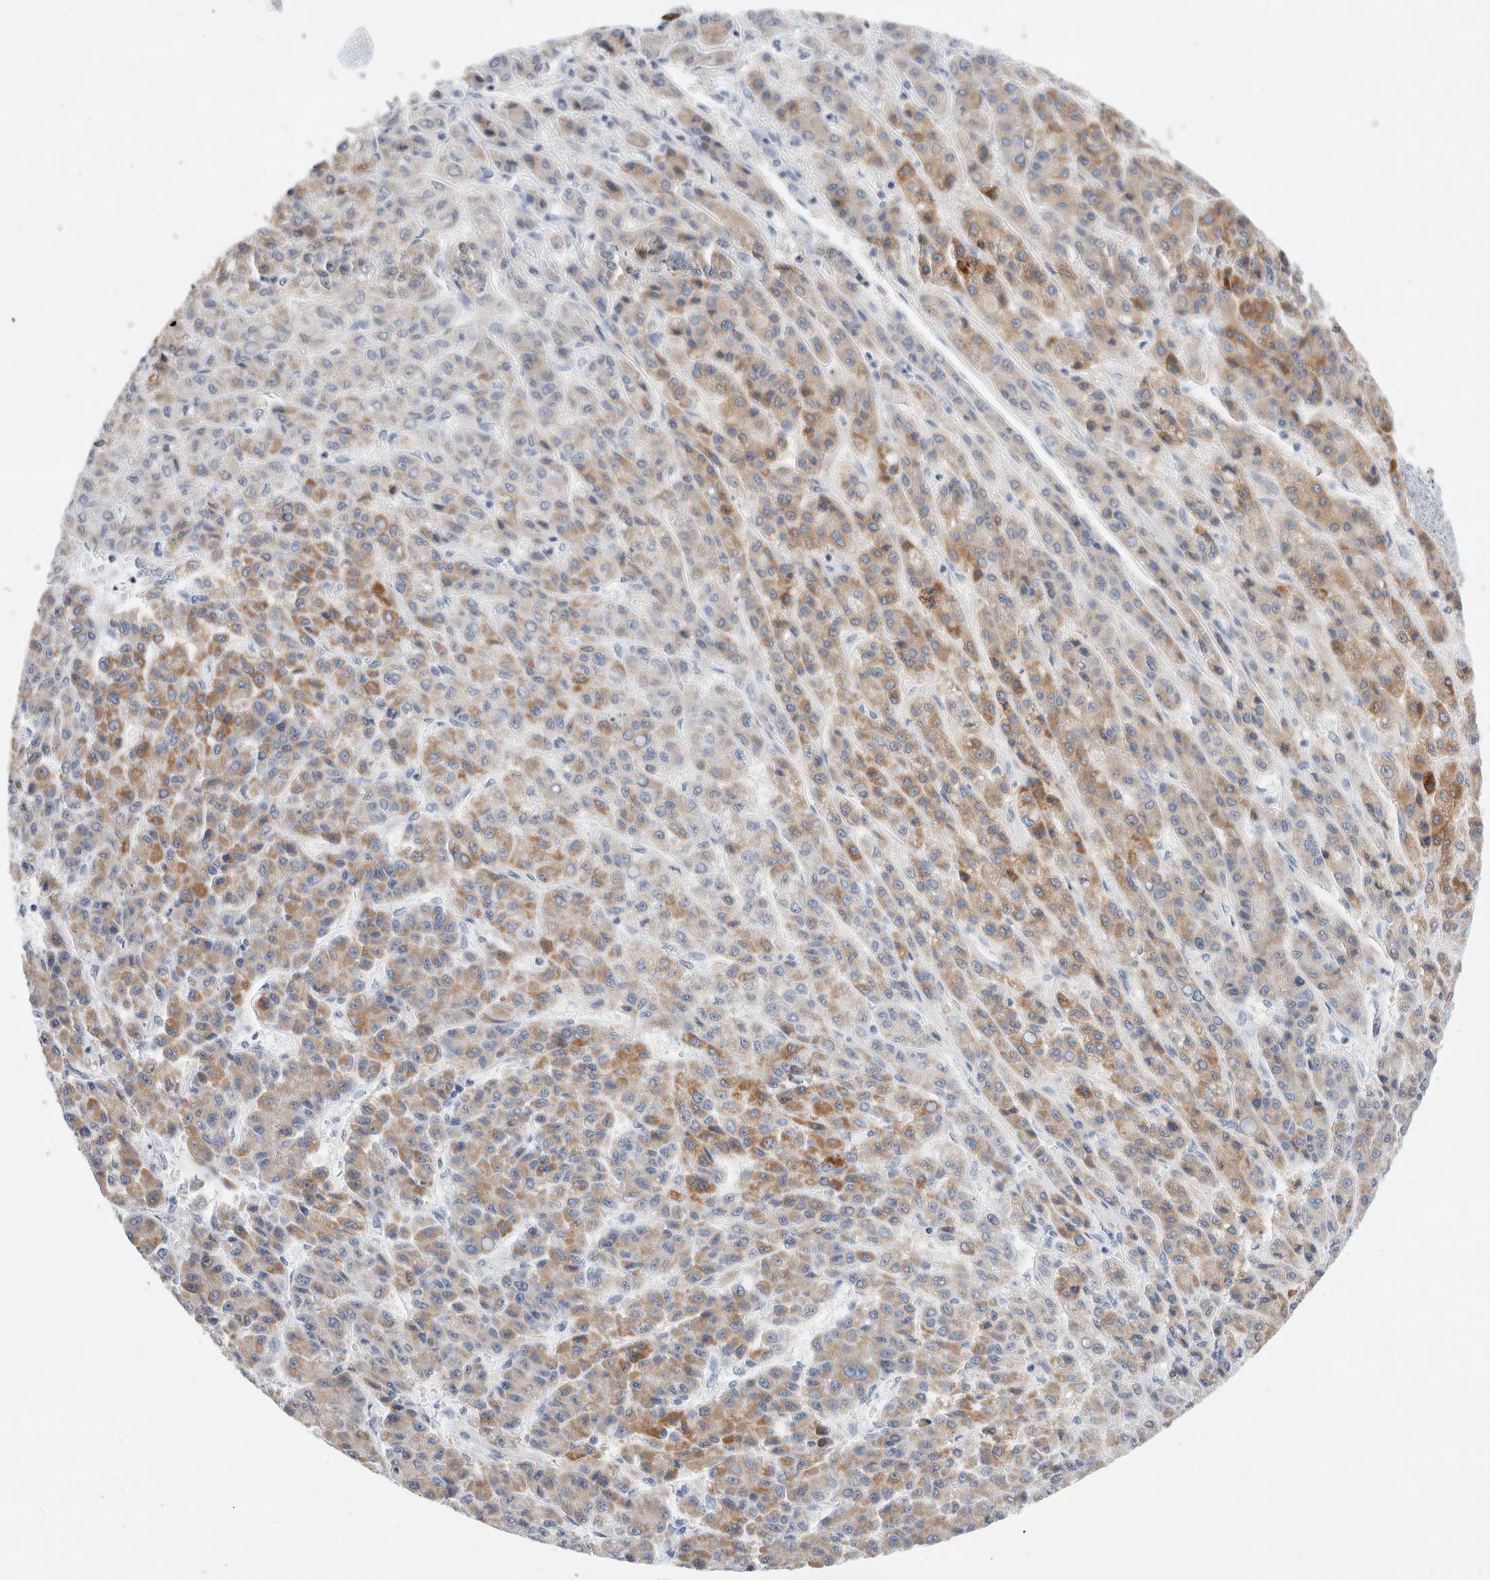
{"staining": {"intensity": "moderate", "quantity": "25%-75%", "location": "cytoplasmic/membranous"}, "tissue": "liver cancer", "cell_type": "Tumor cells", "image_type": "cancer", "snomed": [{"axis": "morphology", "description": "Carcinoma, Hepatocellular, NOS"}, {"axis": "topography", "description": "Liver"}], "caption": "A high-resolution photomicrograph shows immunohistochemistry staining of hepatocellular carcinoma (liver), which reveals moderate cytoplasmic/membranous expression in approximately 25%-75% of tumor cells. (DAB (3,3'-diaminobenzidine) IHC, brown staining for protein, blue staining for nuclei).", "gene": "ECHDC2", "patient": {"sex": "male", "age": 70}}